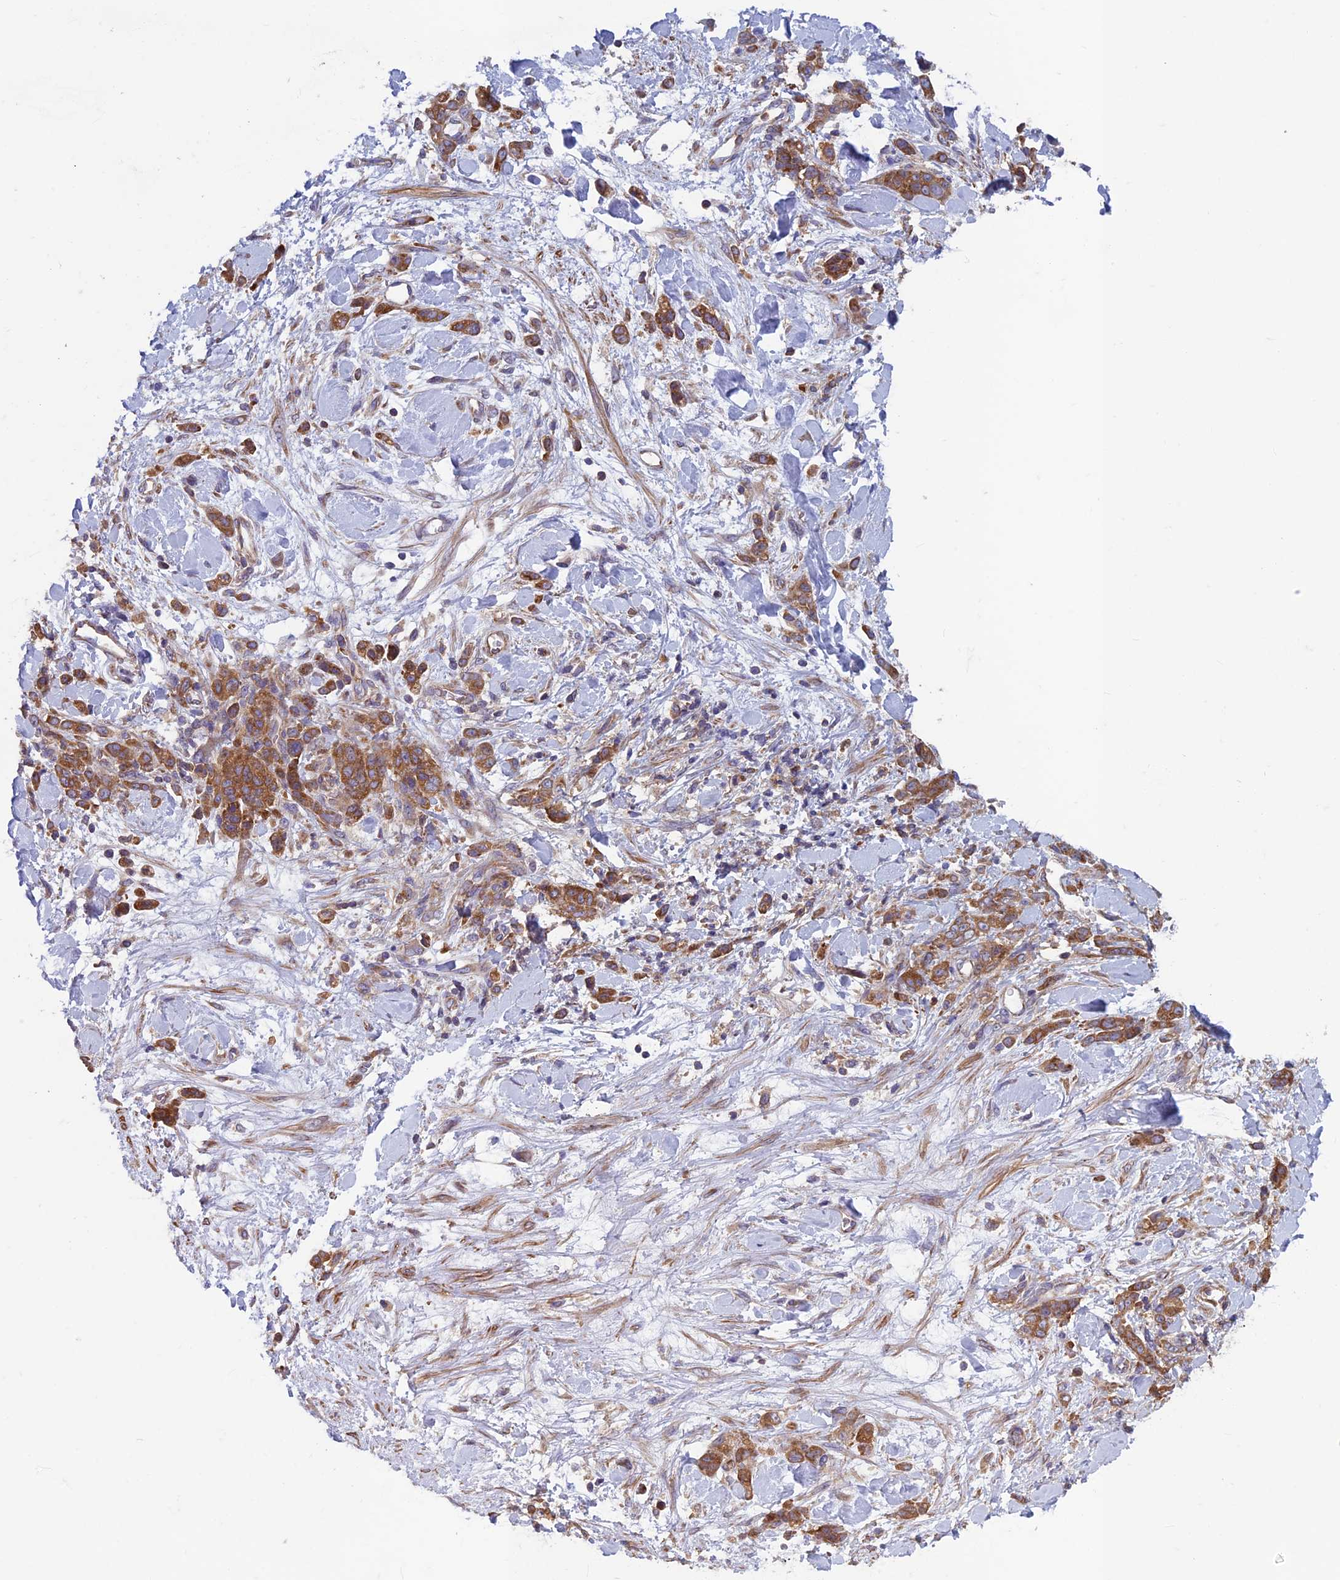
{"staining": {"intensity": "moderate", "quantity": ">75%", "location": "cytoplasmic/membranous"}, "tissue": "stomach cancer", "cell_type": "Tumor cells", "image_type": "cancer", "snomed": [{"axis": "morphology", "description": "Normal tissue, NOS"}, {"axis": "morphology", "description": "Adenocarcinoma, NOS"}, {"axis": "topography", "description": "Stomach"}], "caption": "Immunohistochemical staining of human stomach adenocarcinoma reveals medium levels of moderate cytoplasmic/membranous expression in about >75% of tumor cells.", "gene": "DNM1L", "patient": {"sex": "male", "age": 82}}